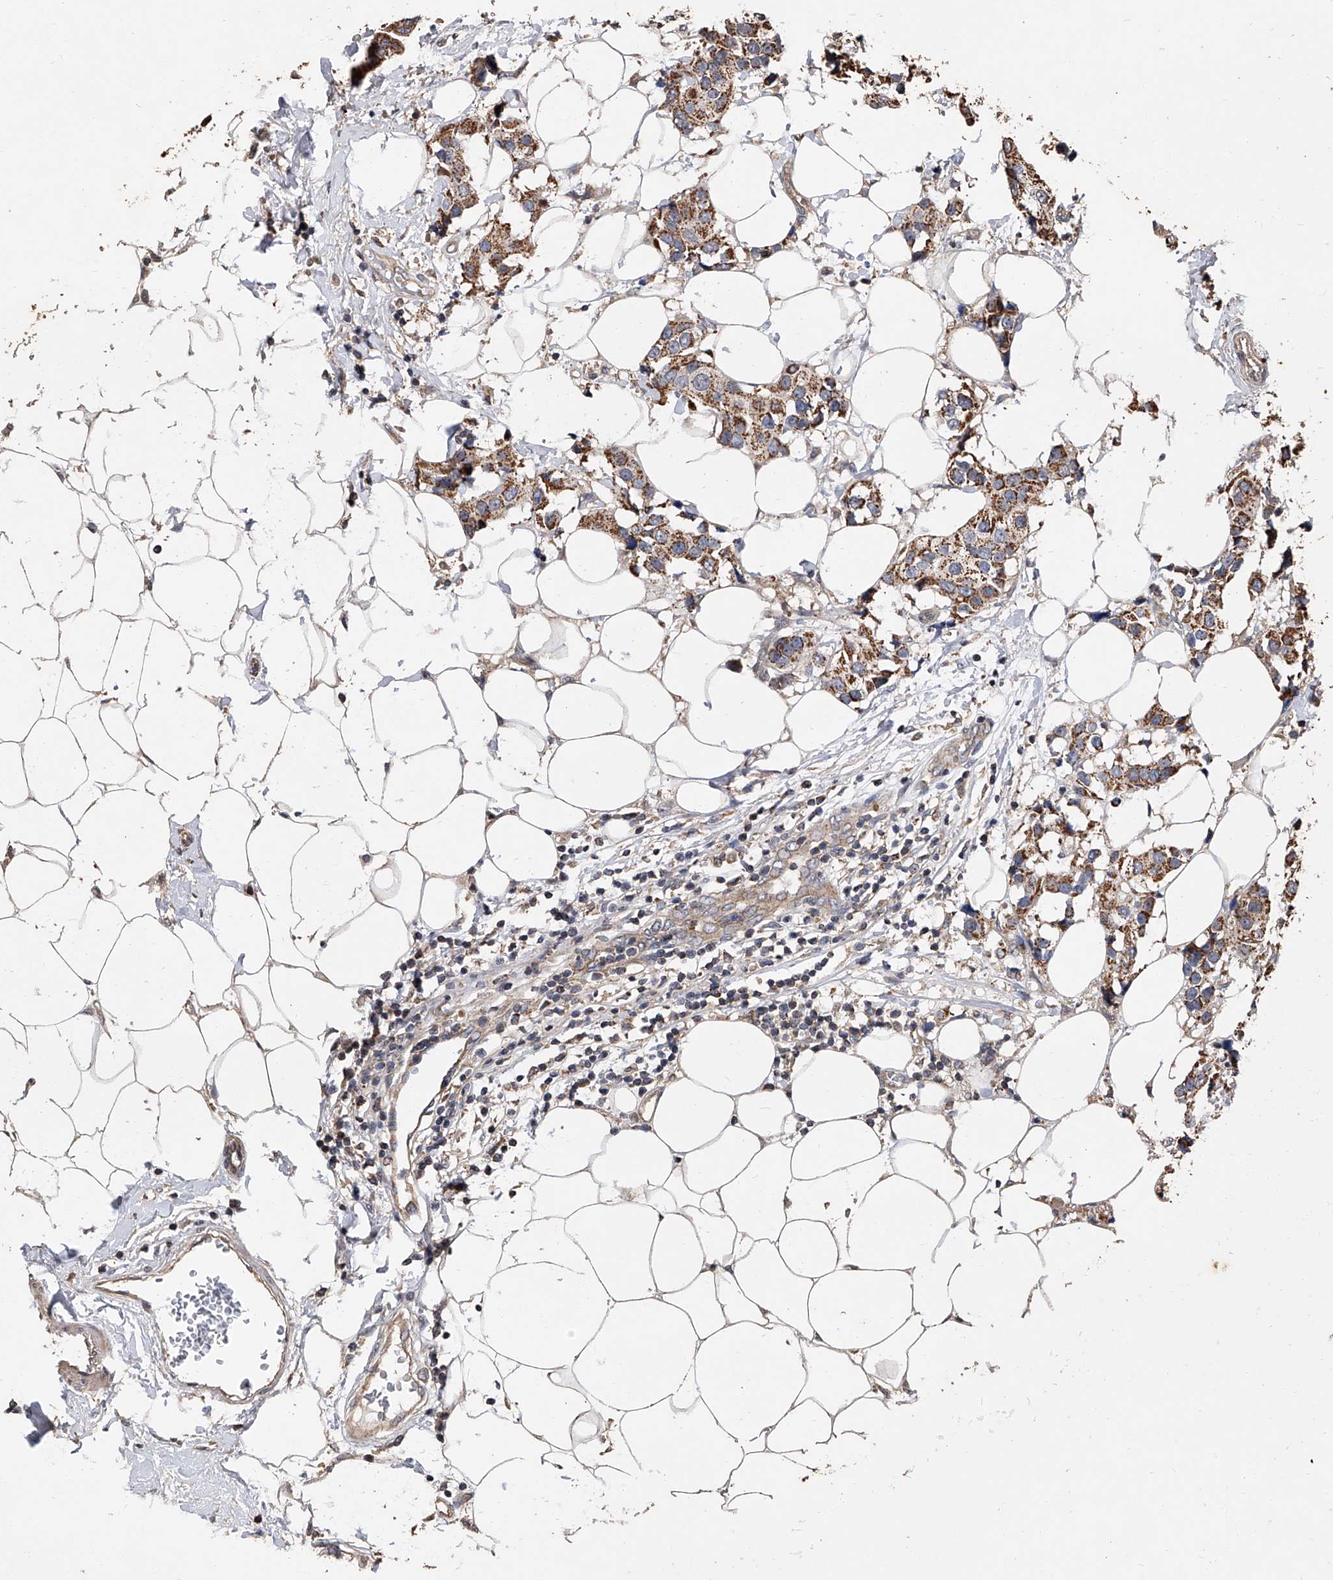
{"staining": {"intensity": "moderate", "quantity": ">75%", "location": "cytoplasmic/membranous"}, "tissue": "breast cancer", "cell_type": "Tumor cells", "image_type": "cancer", "snomed": [{"axis": "morphology", "description": "Normal tissue, NOS"}, {"axis": "morphology", "description": "Duct carcinoma"}, {"axis": "topography", "description": "Breast"}], "caption": "An image of breast infiltrating ductal carcinoma stained for a protein reveals moderate cytoplasmic/membranous brown staining in tumor cells. The protein is stained brown, and the nuclei are stained in blue (DAB IHC with brightfield microscopy, high magnification).", "gene": "LTV1", "patient": {"sex": "female", "age": 39}}